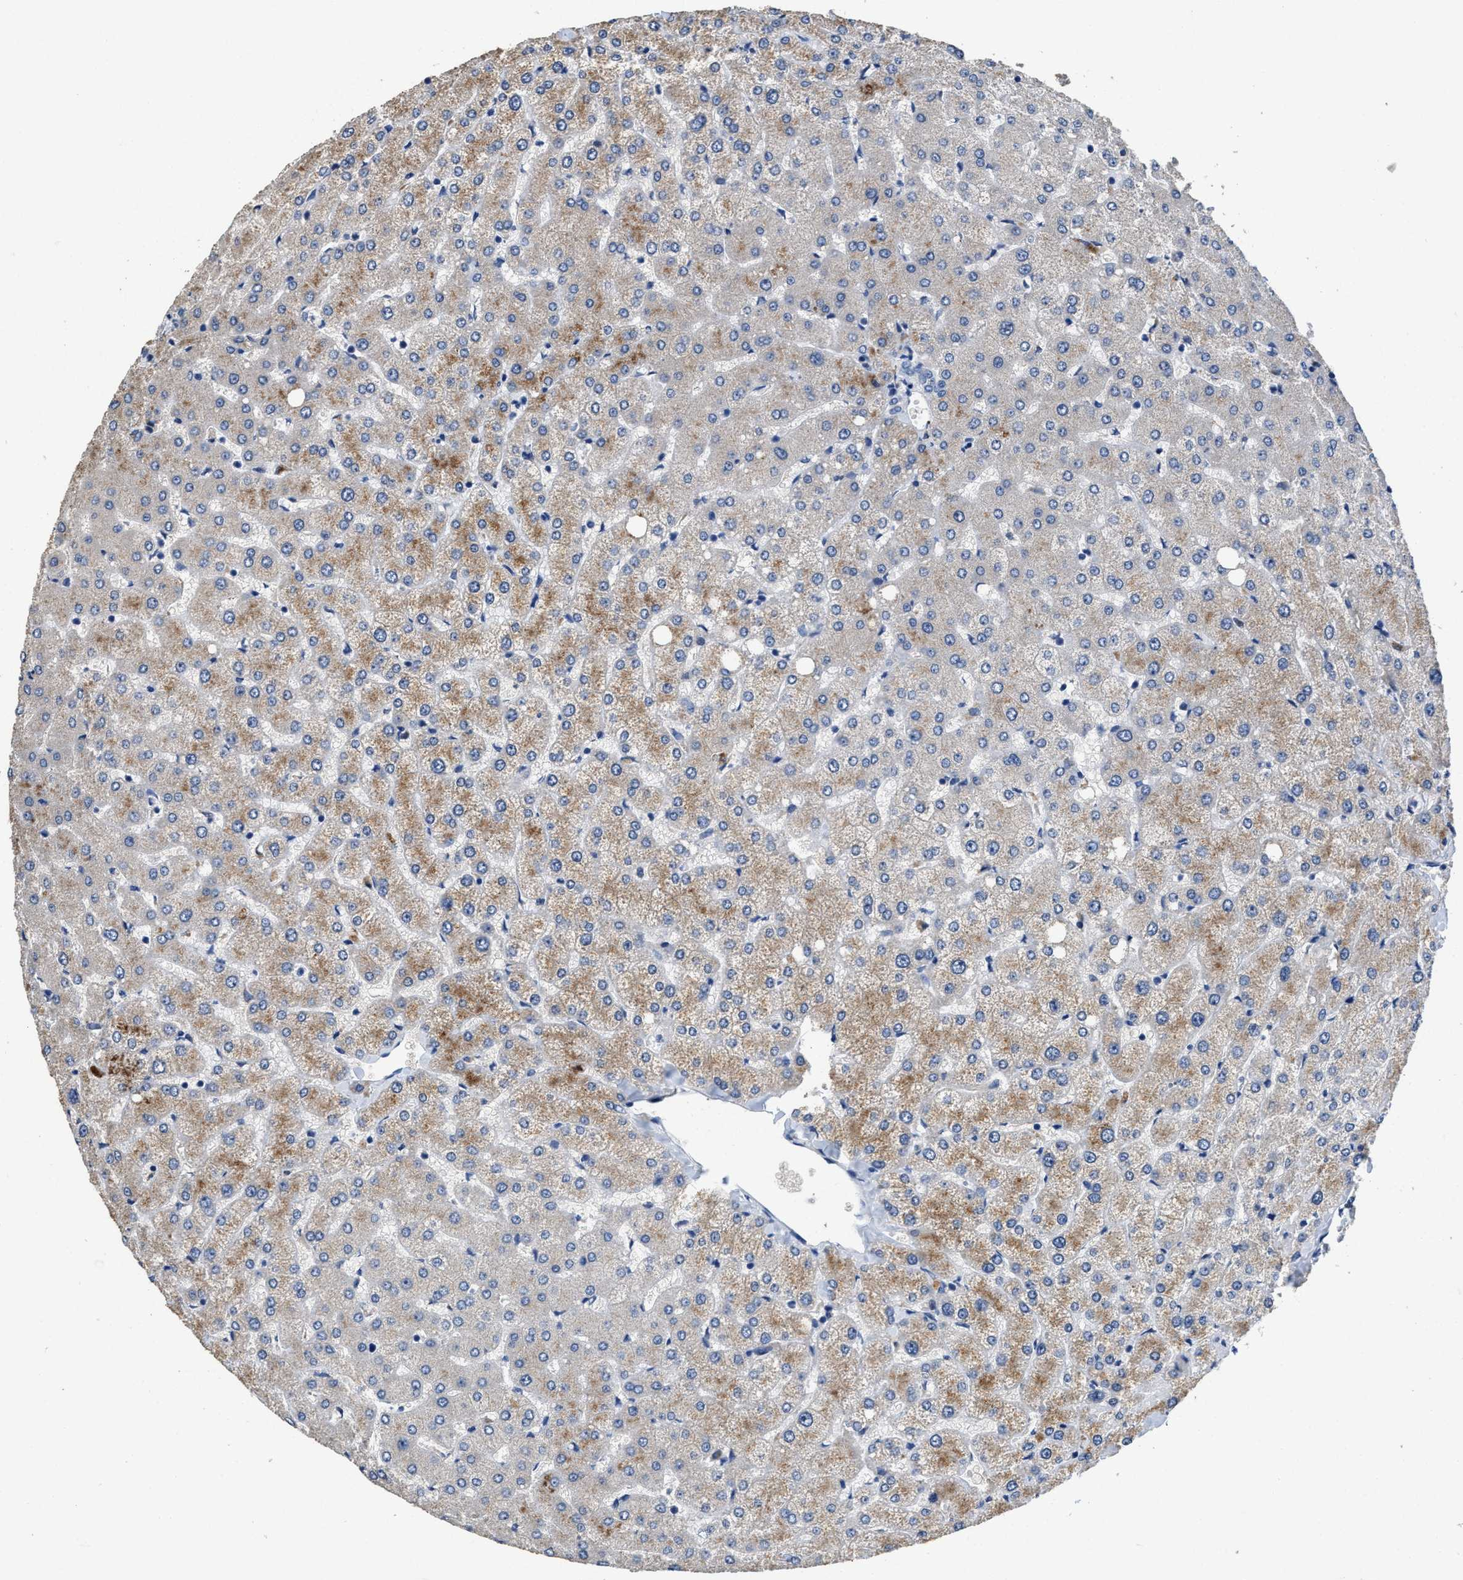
{"staining": {"intensity": "negative", "quantity": "none", "location": "none"}, "tissue": "liver", "cell_type": "Cholangiocytes", "image_type": "normal", "snomed": [{"axis": "morphology", "description": "Normal tissue, NOS"}, {"axis": "topography", "description": "Liver"}], "caption": "Immunohistochemistry (IHC) histopathology image of benign liver: liver stained with DAB reveals no significant protein positivity in cholangiocytes. (Brightfield microscopy of DAB (3,3'-diaminobenzidine) immunohistochemistry at high magnification).", "gene": "PEG10", "patient": {"sex": "female", "age": 54}}